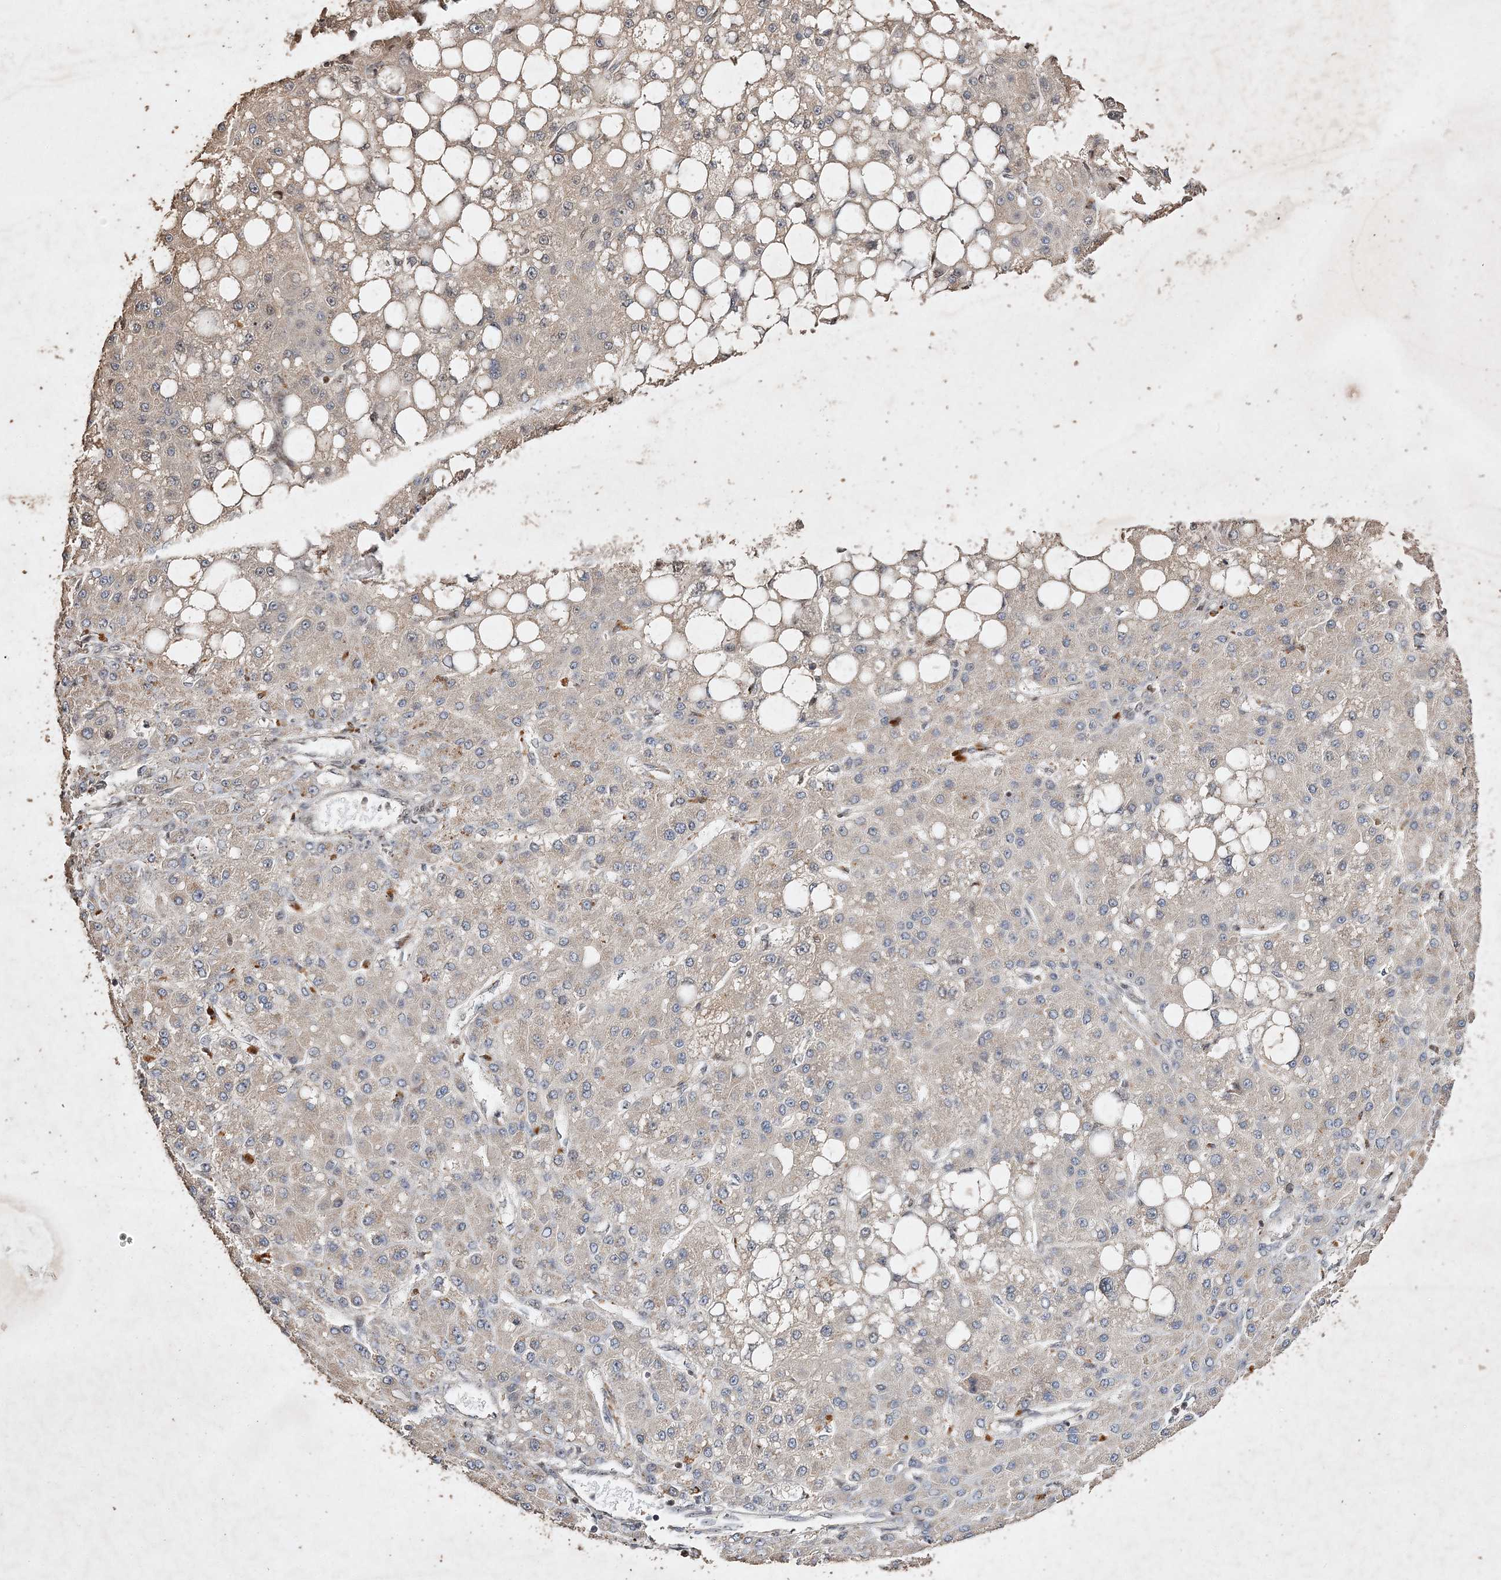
{"staining": {"intensity": "negative", "quantity": "none", "location": "none"}, "tissue": "liver cancer", "cell_type": "Tumor cells", "image_type": "cancer", "snomed": [{"axis": "morphology", "description": "Carcinoma, Hepatocellular, NOS"}, {"axis": "topography", "description": "Liver"}], "caption": "Human liver hepatocellular carcinoma stained for a protein using IHC displays no positivity in tumor cells.", "gene": "C3orf38", "patient": {"sex": "male", "age": 67}}